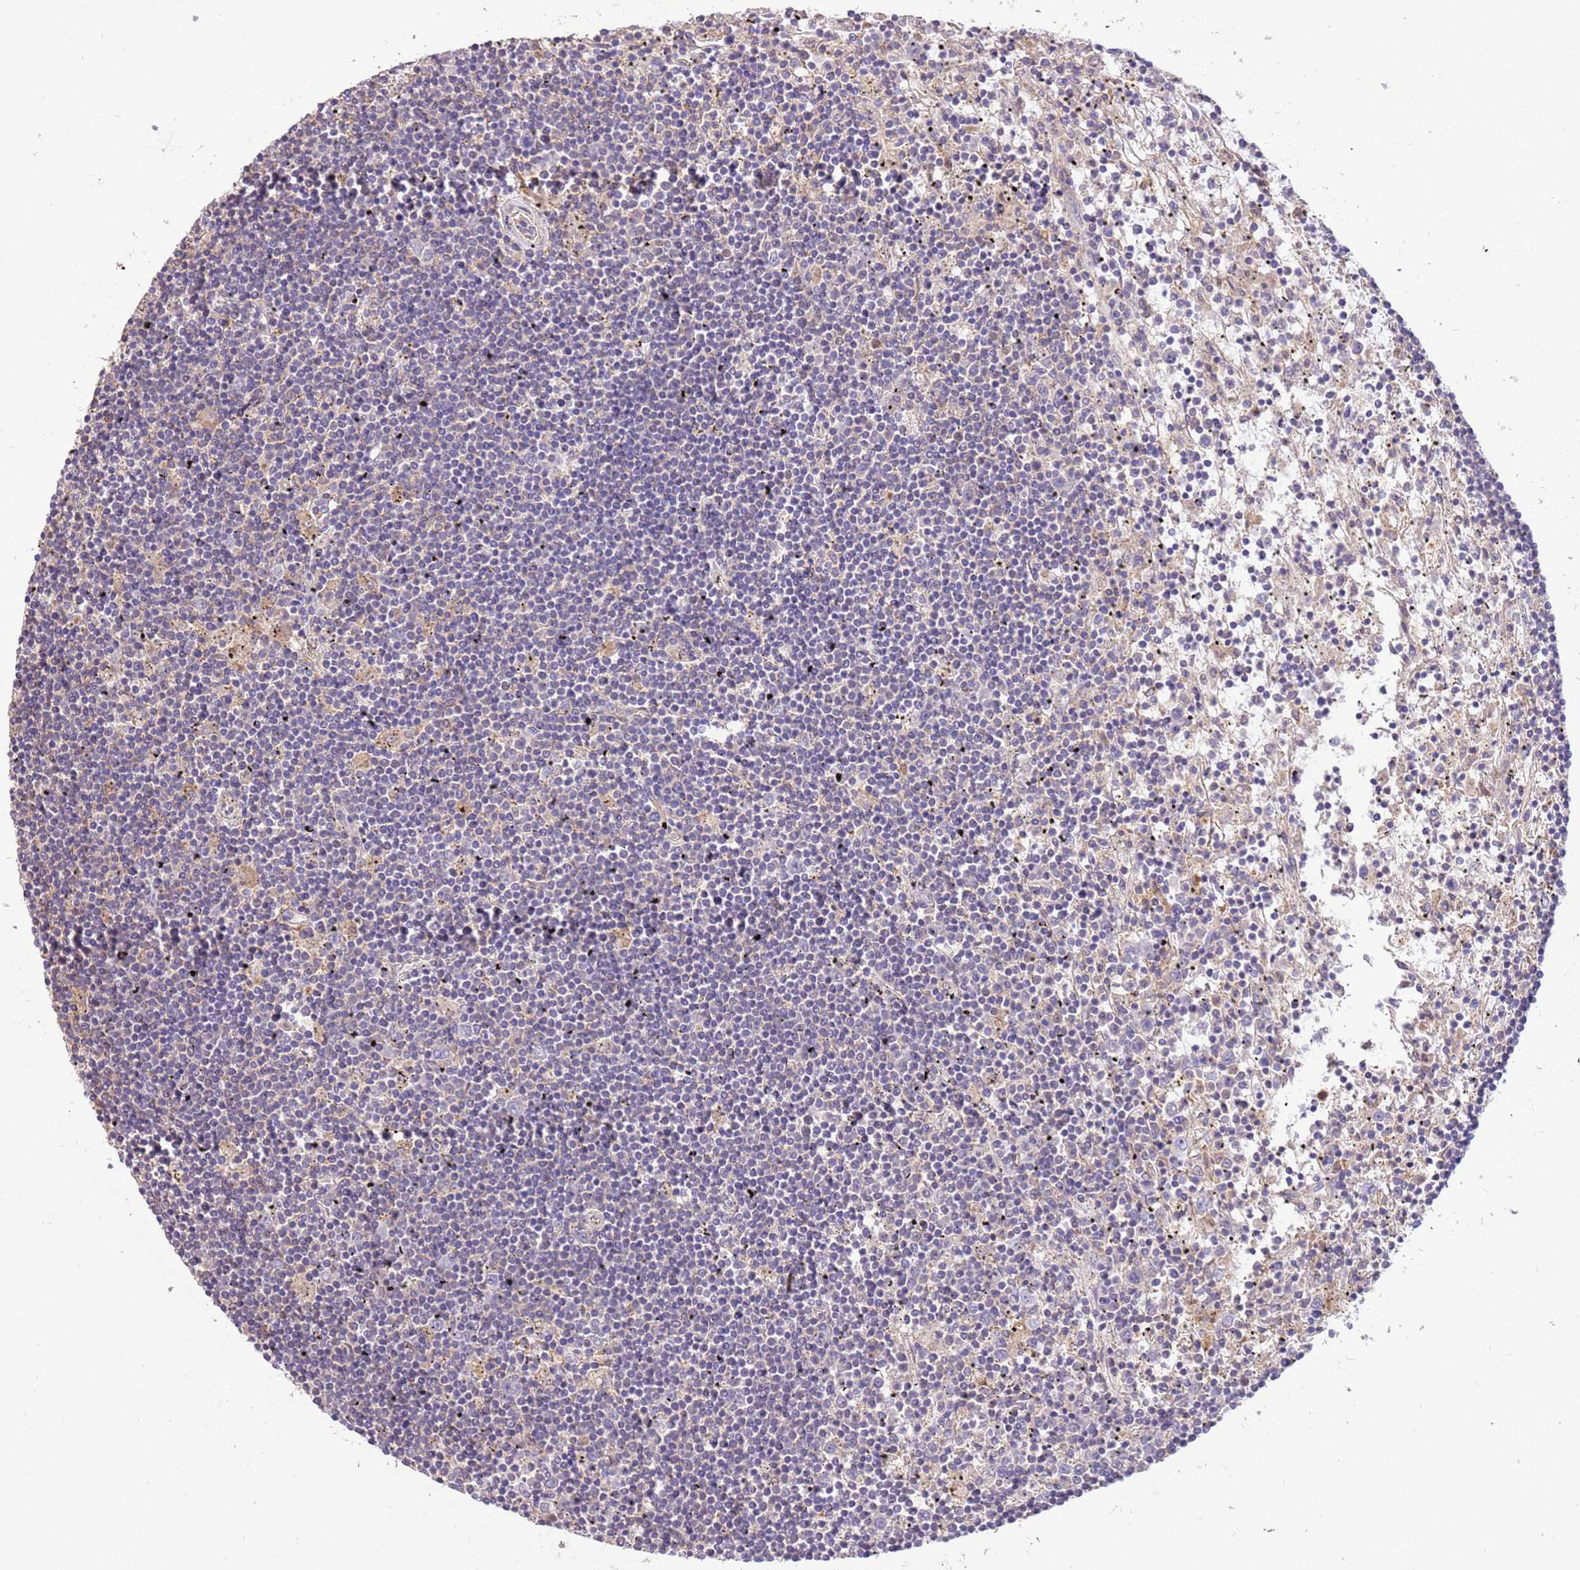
{"staining": {"intensity": "negative", "quantity": "none", "location": "none"}, "tissue": "lymphoma", "cell_type": "Tumor cells", "image_type": "cancer", "snomed": [{"axis": "morphology", "description": "Malignant lymphoma, non-Hodgkin's type, Low grade"}, {"axis": "topography", "description": "Spleen"}], "caption": "The micrograph shows no significant expression in tumor cells of lymphoma. The staining is performed using DAB (3,3'-diaminobenzidine) brown chromogen with nuclei counter-stained in using hematoxylin.", "gene": "NAALADL1", "patient": {"sex": "male", "age": 76}}